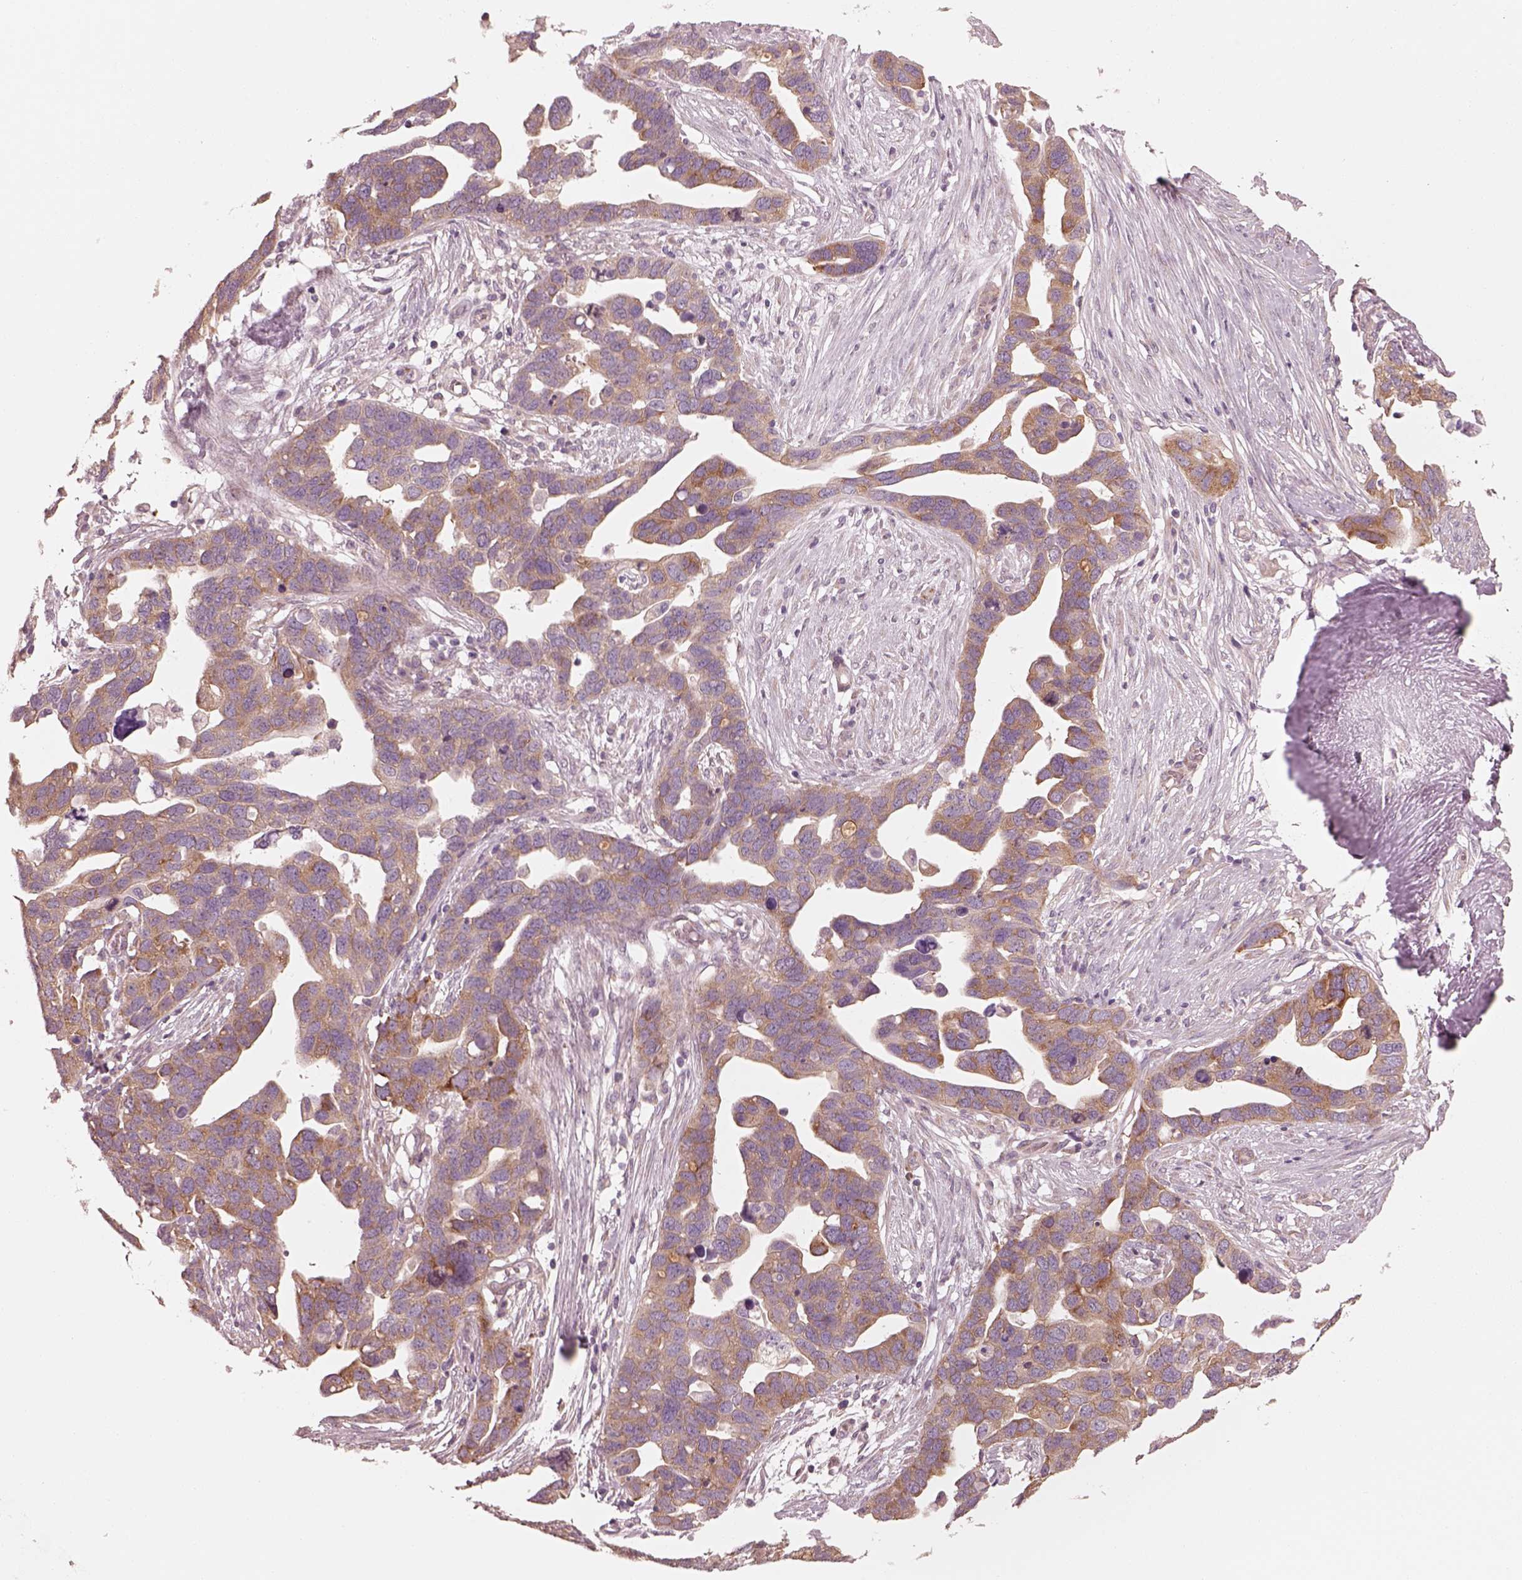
{"staining": {"intensity": "moderate", "quantity": "25%-75%", "location": "cytoplasmic/membranous"}, "tissue": "ovarian cancer", "cell_type": "Tumor cells", "image_type": "cancer", "snomed": [{"axis": "morphology", "description": "Cystadenocarcinoma, serous, NOS"}, {"axis": "topography", "description": "Ovary"}], "caption": "Human ovarian serous cystadenocarcinoma stained for a protein (brown) demonstrates moderate cytoplasmic/membranous positive staining in approximately 25%-75% of tumor cells.", "gene": "RAB3C", "patient": {"sex": "female", "age": 54}}